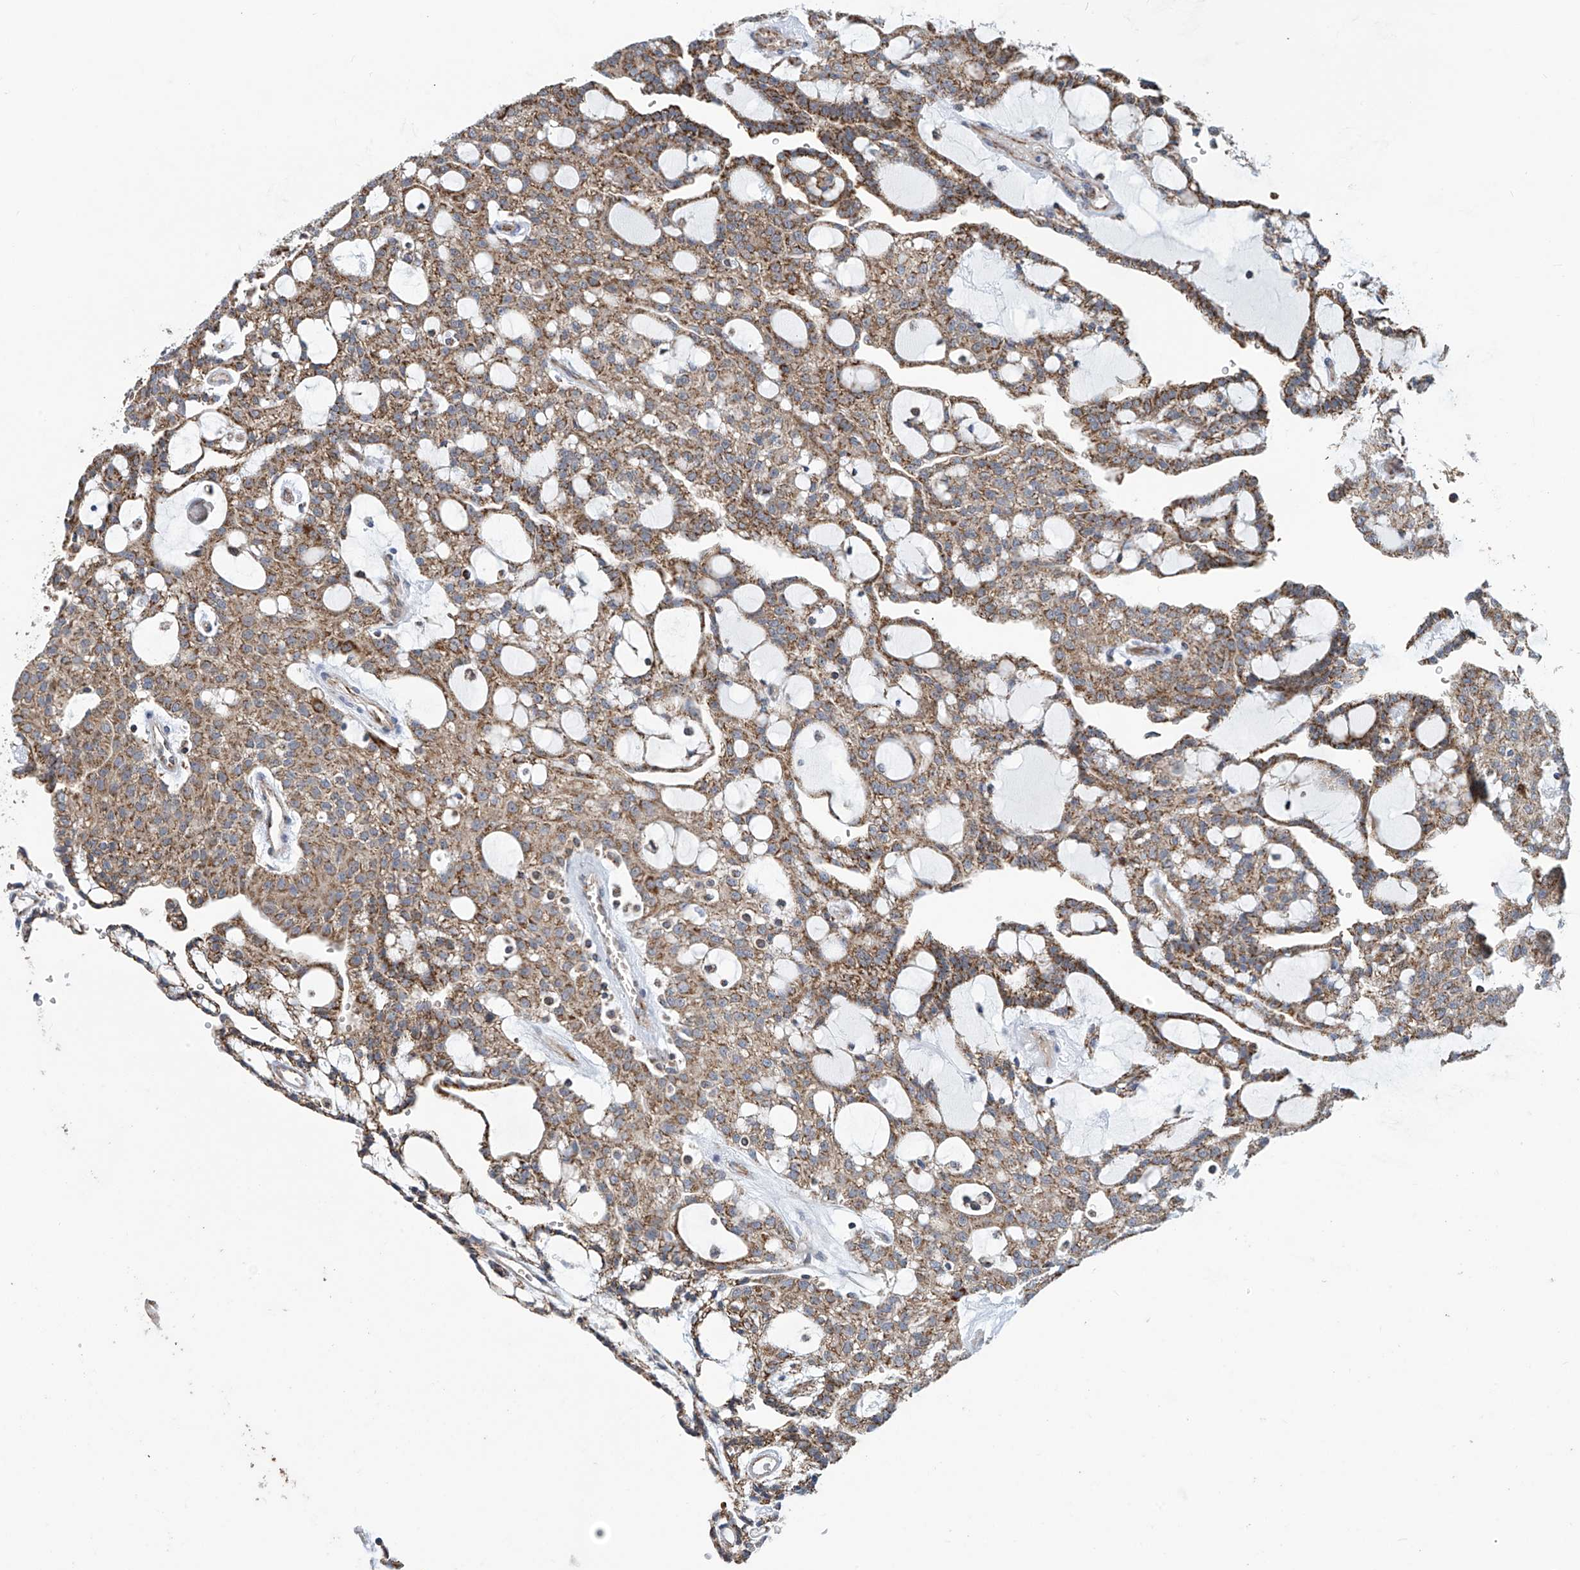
{"staining": {"intensity": "moderate", "quantity": ">75%", "location": "cytoplasmic/membranous"}, "tissue": "renal cancer", "cell_type": "Tumor cells", "image_type": "cancer", "snomed": [{"axis": "morphology", "description": "Adenocarcinoma, NOS"}, {"axis": "topography", "description": "Kidney"}], "caption": "Human renal cancer stained with a protein marker shows moderate staining in tumor cells.", "gene": "COMMD1", "patient": {"sex": "male", "age": 63}}